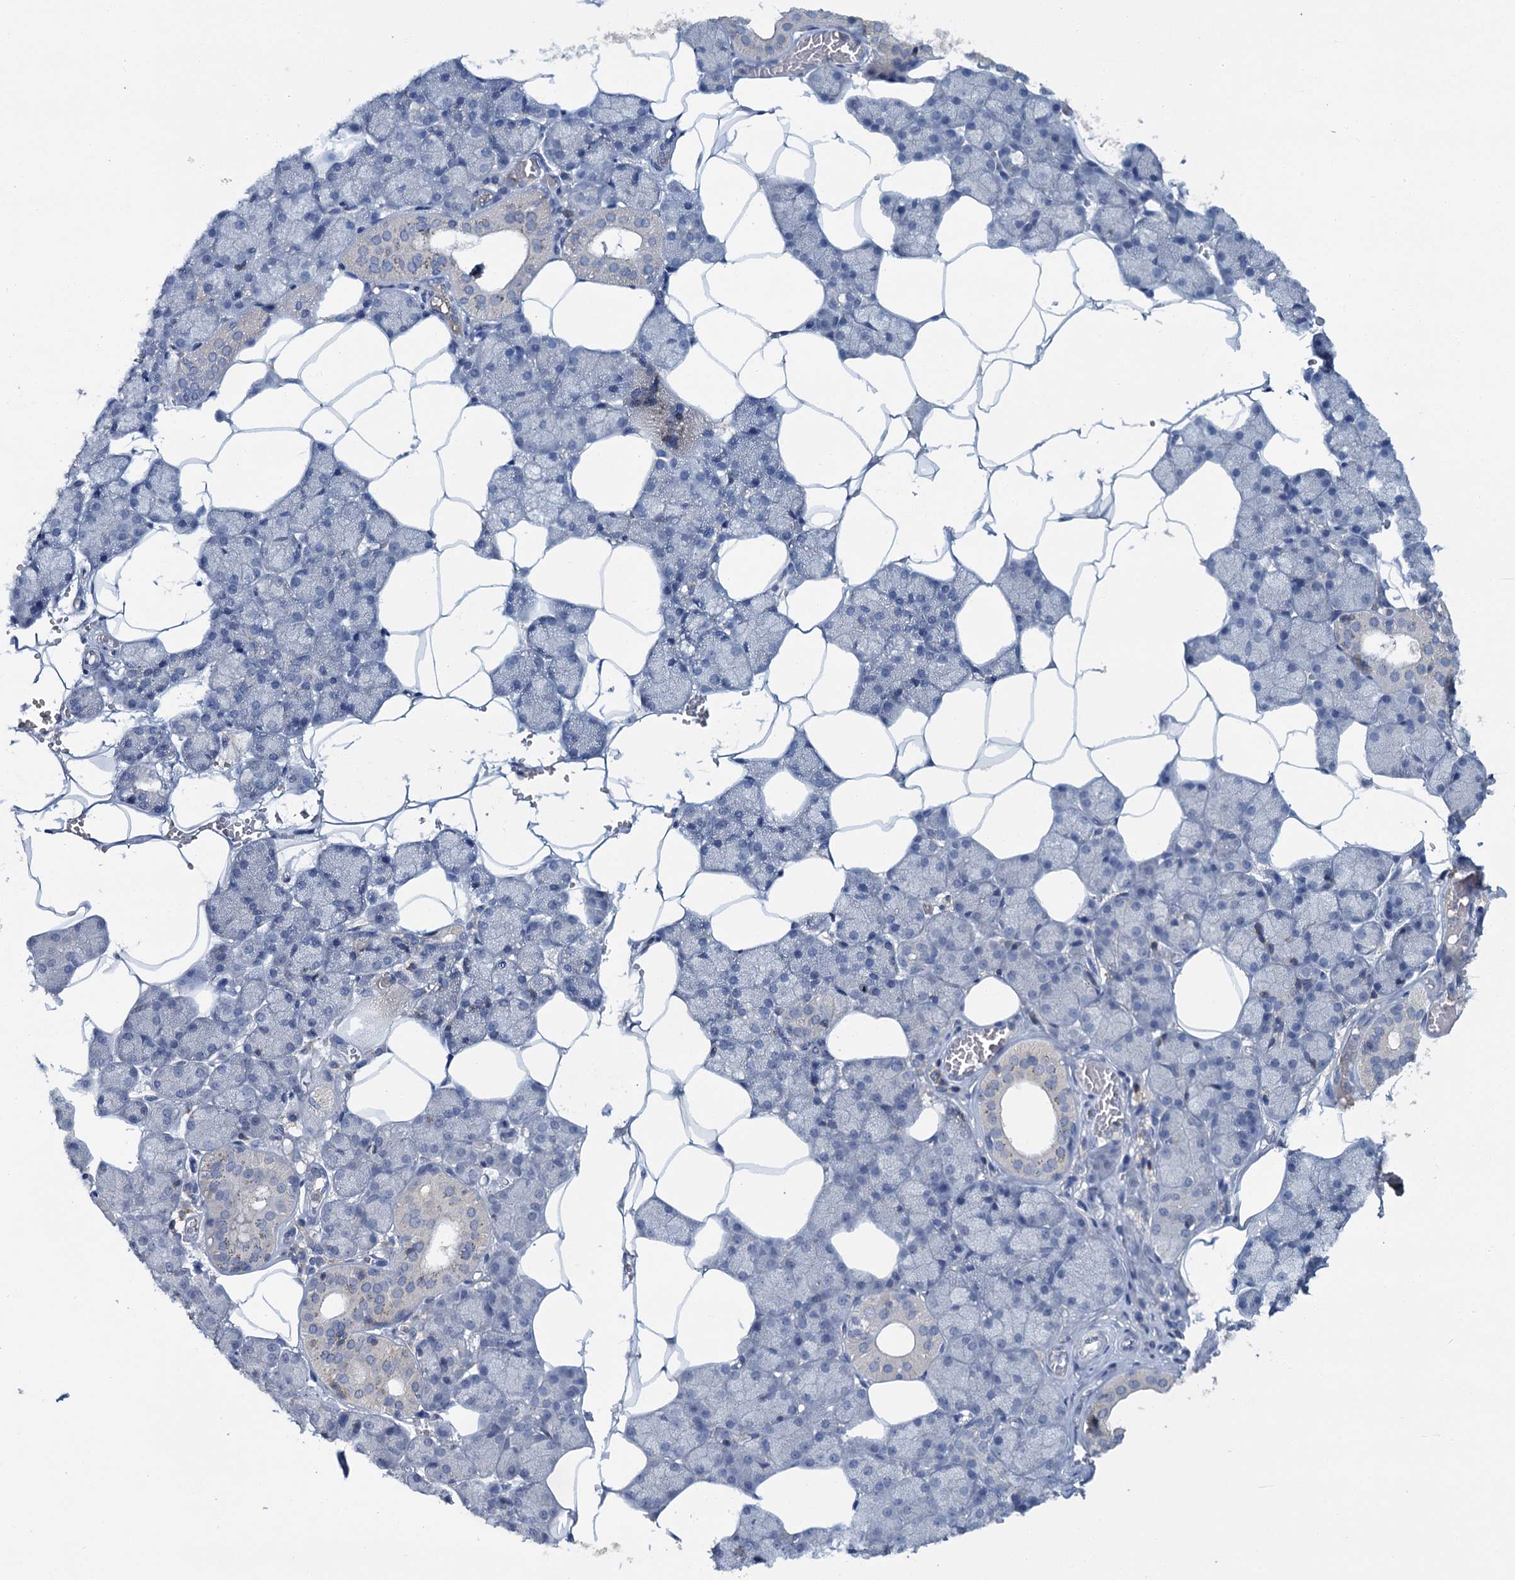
{"staining": {"intensity": "negative", "quantity": "none", "location": "none"}, "tissue": "salivary gland", "cell_type": "Glandular cells", "image_type": "normal", "snomed": [{"axis": "morphology", "description": "Normal tissue, NOS"}, {"axis": "topography", "description": "Salivary gland"}], "caption": "Unremarkable salivary gland was stained to show a protein in brown. There is no significant expression in glandular cells.", "gene": "FGFR2", "patient": {"sex": "male", "age": 62}}